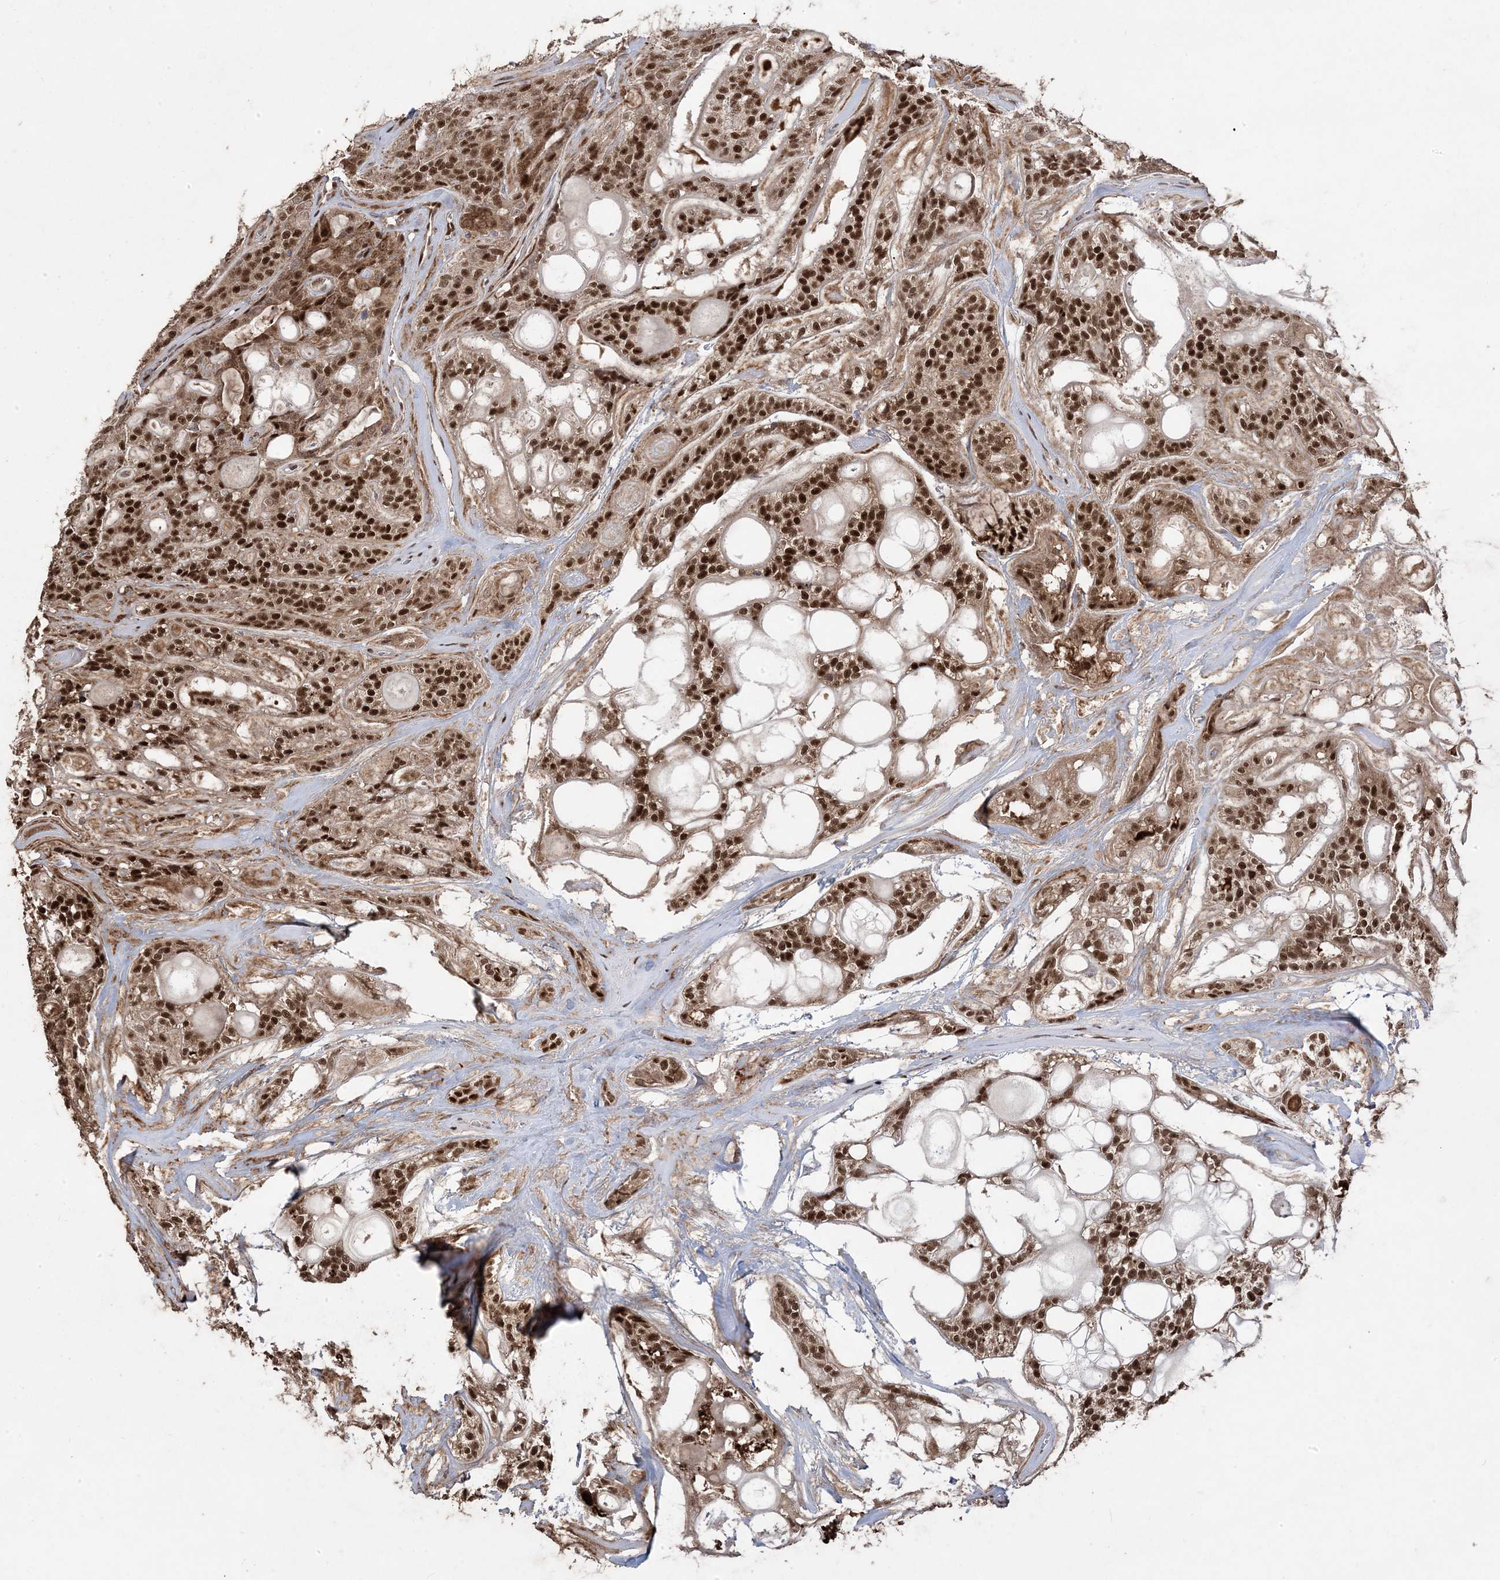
{"staining": {"intensity": "strong", "quantity": ">75%", "location": "cytoplasmic/membranous,nuclear"}, "tissue": "head and neck cancer", "cell_type": "Tumor cells", "image_type": "cancer", "snomed": [{"axis": "morphology", "description": "Adenocarcinoma, NOS"}, {"axis": "topography", "description": "Head-Neck"}], "caption": "Protein expression analysis of adenocarcinoma (head and neck) shows strong cytoplasmic/membranous and nuclear expression in about >75% of tumor cells.", "gene": "PPOX", "patient": {"sex": "male", "age": 66}}